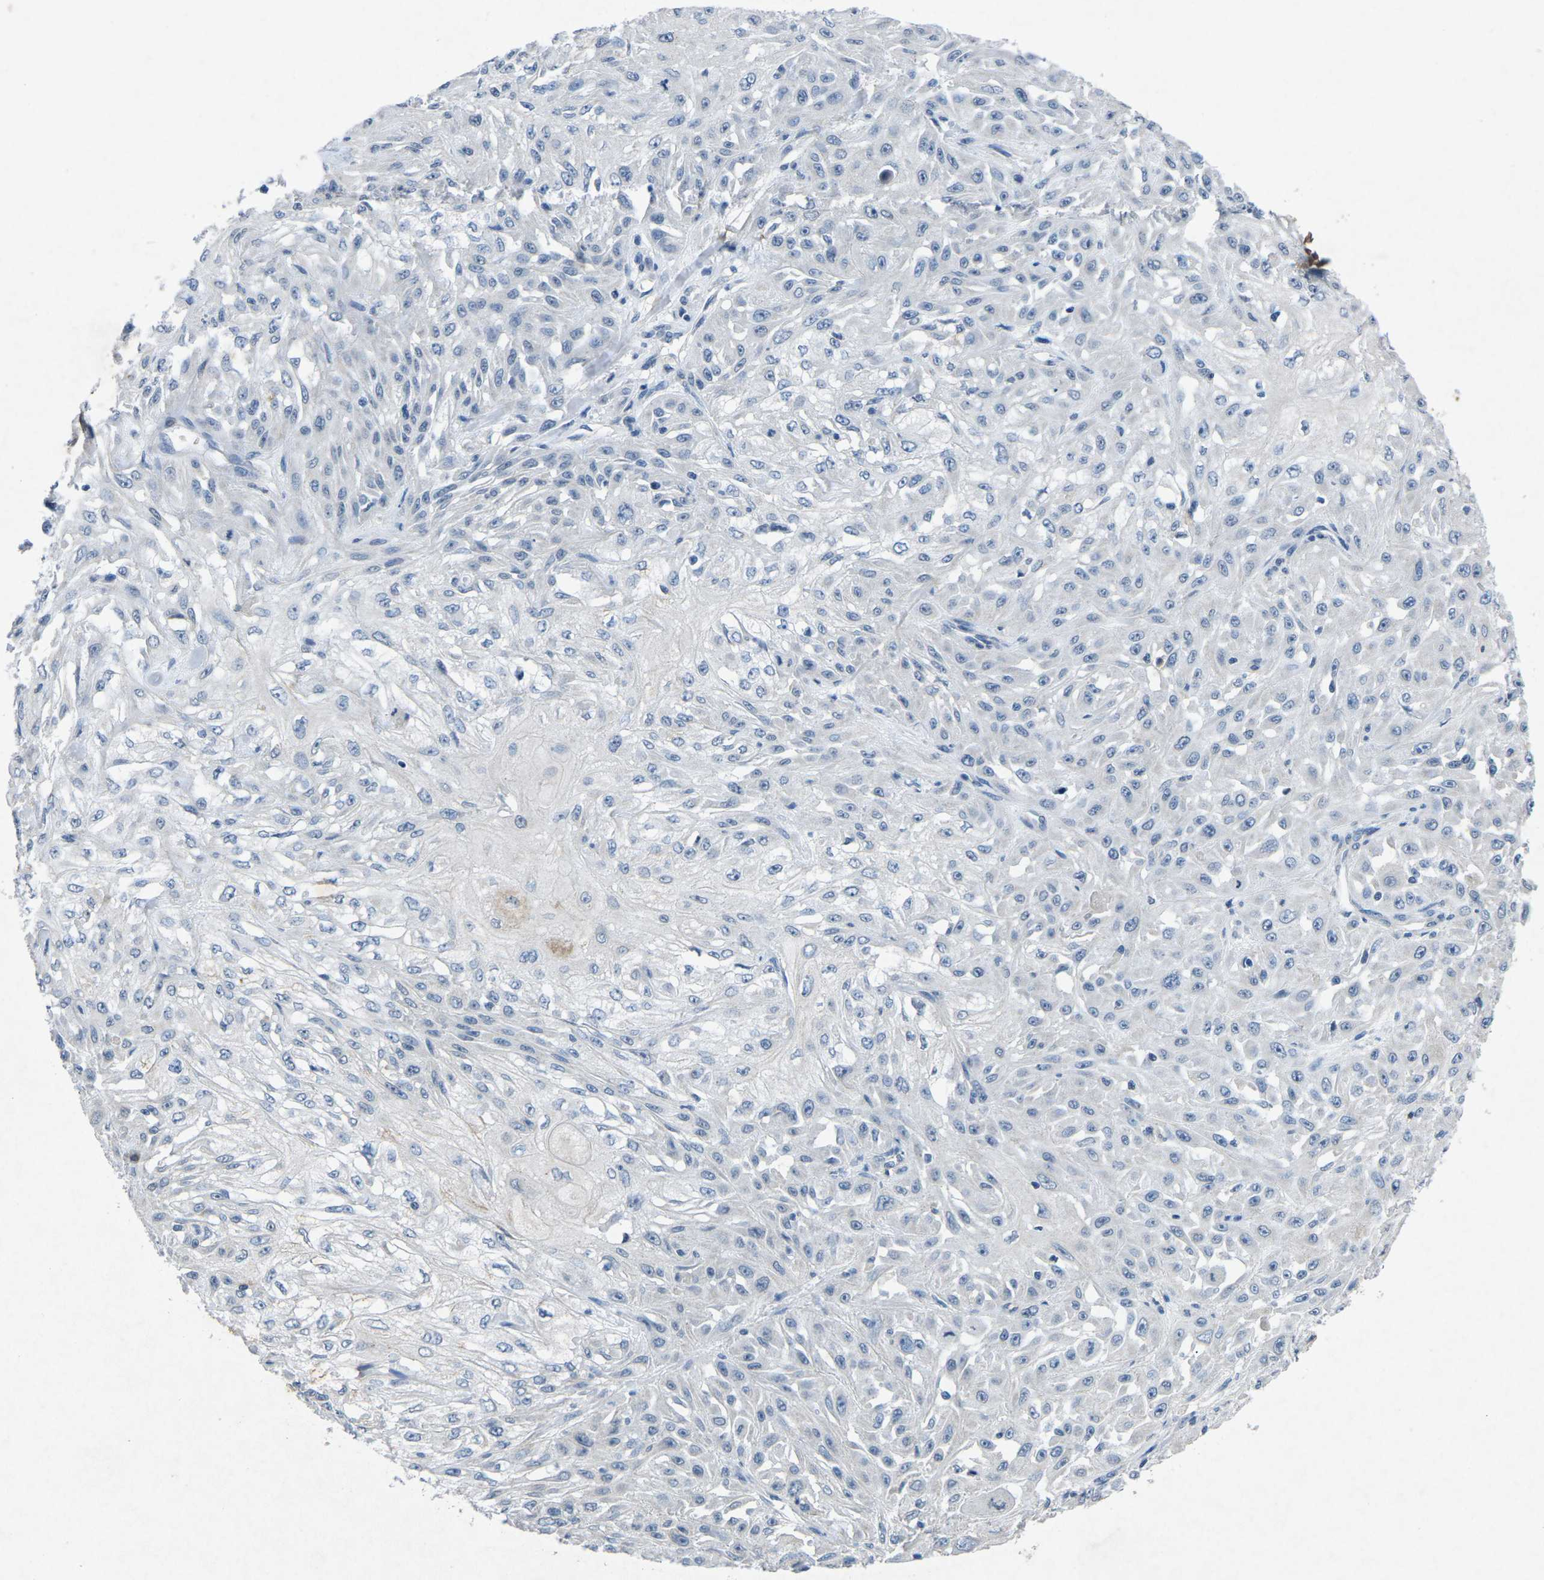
{"staining": {"intensity": "negative", "quantity": "none", "location": "none"}, "tissue": "skin cancer", "cell_type": "Tumor cells", "image_type": "cancer", "snomed": [{"axis": "morphology", "description": "Squamous cell carcinoma, NOS"}, {"axis": "morphology", "description": "Squamous cell carcinoma, metastatic, NOS"}, {"axis": "topography", "description": "Skin"}, {"axis": "topography", "description": "Lymph node"}], "caption": "Histopathology image shows no protein expression in tumor cells of skin metastatic squamous cell carcinoma tissue.", "gene": "PLG", "patient": {"sex": "male", "age": 75}}